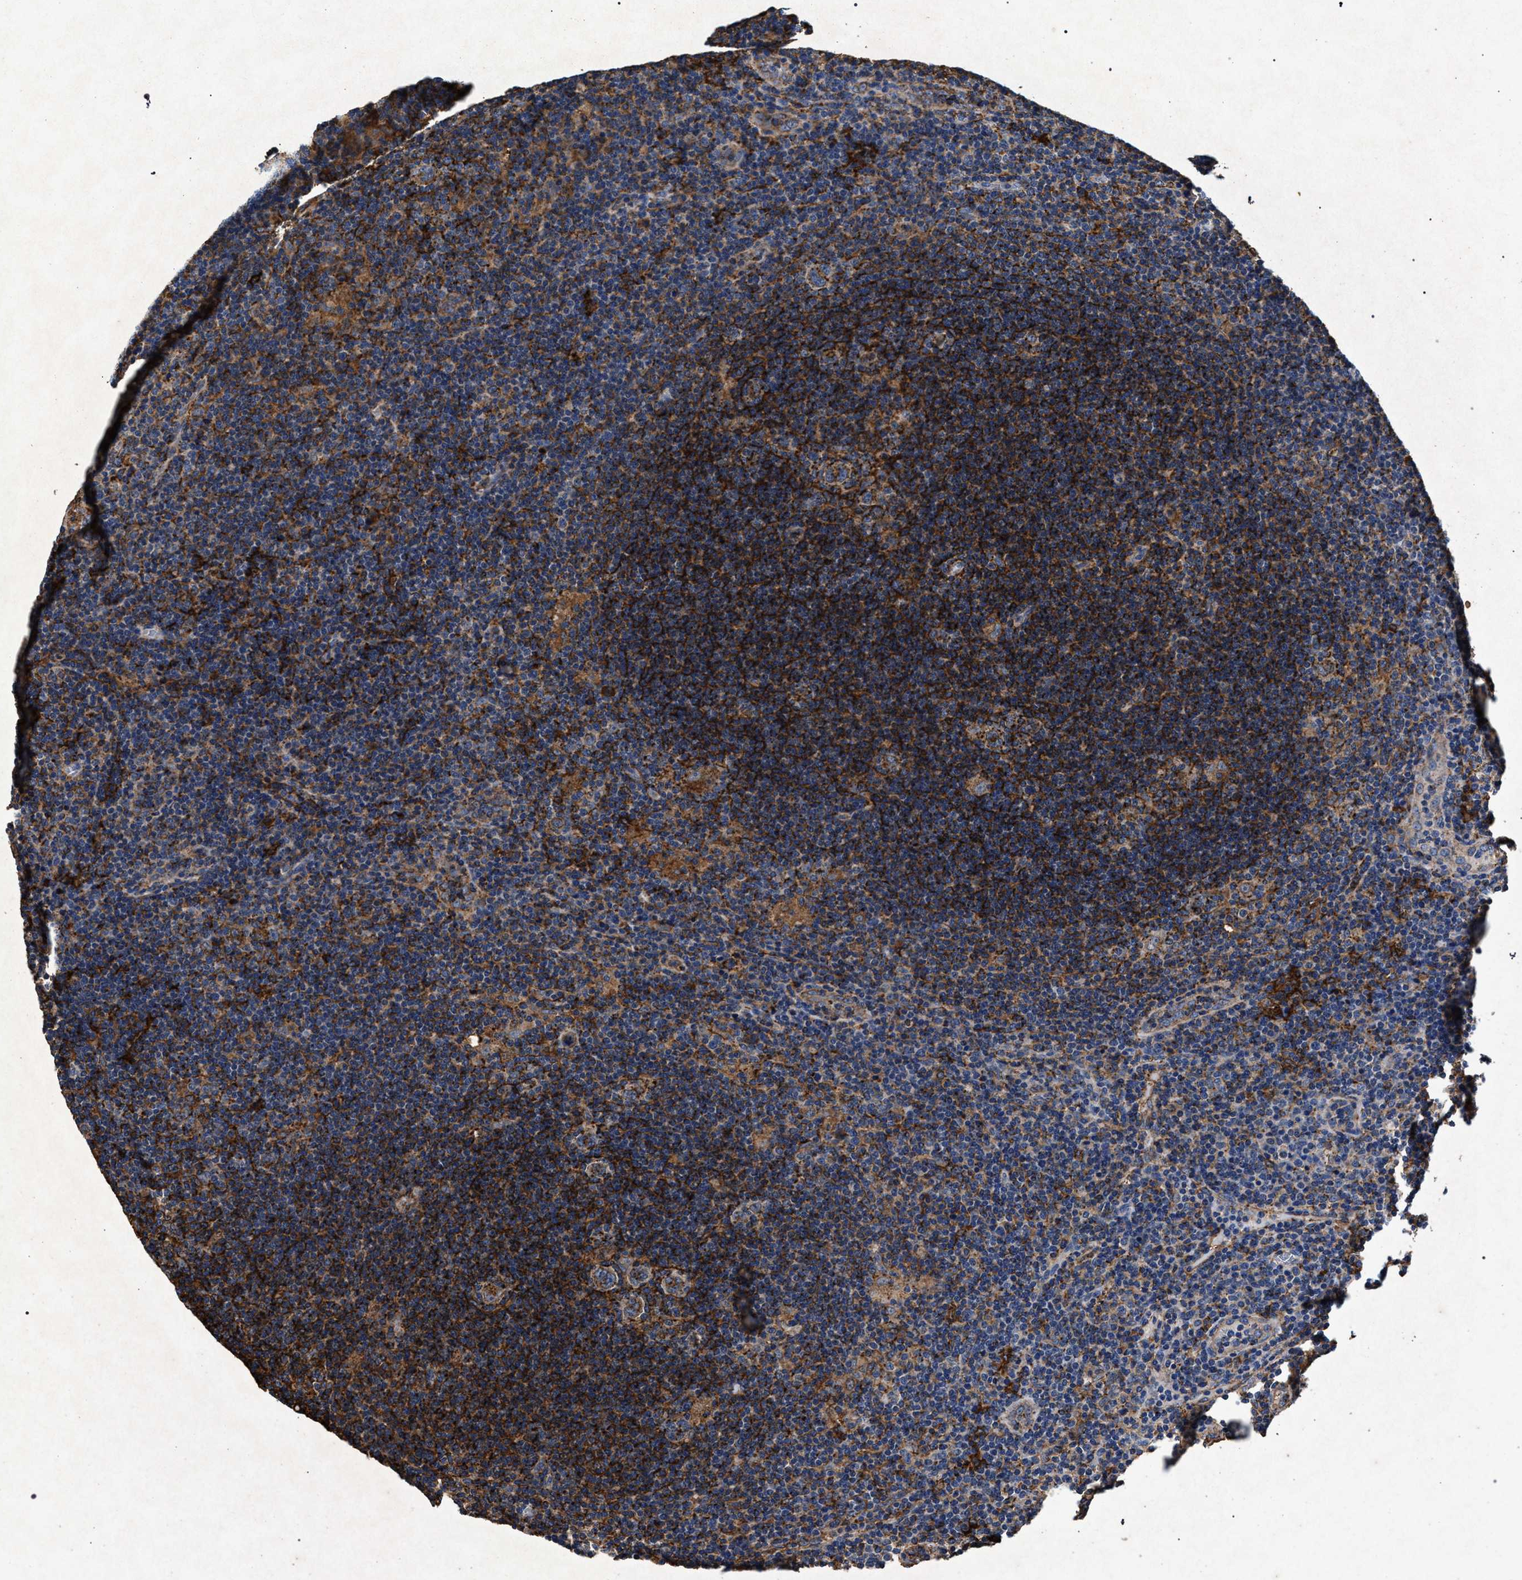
{"staining": {"intensity": "moderate", "quantity": "25%-75%", "location": "cytoplasmic/membranous"}, "tissue": "lymphoma", "cell_type": "Tumor cells", "image_type": "cancer", "snomed": [{"axis": "morphology", "description": "Hodgkin's disease, NOS"}, {"axis": "topography", "description": "Lymph node"}], "caption": "IHC (DAB) staining of Hodgkin's disease reveals moderate cytoplasmic/membranous protein expression in about 25%-75% of tumor cells.", "gene": "MARCKS", "patient": {"sex": "female", "age": 57}}